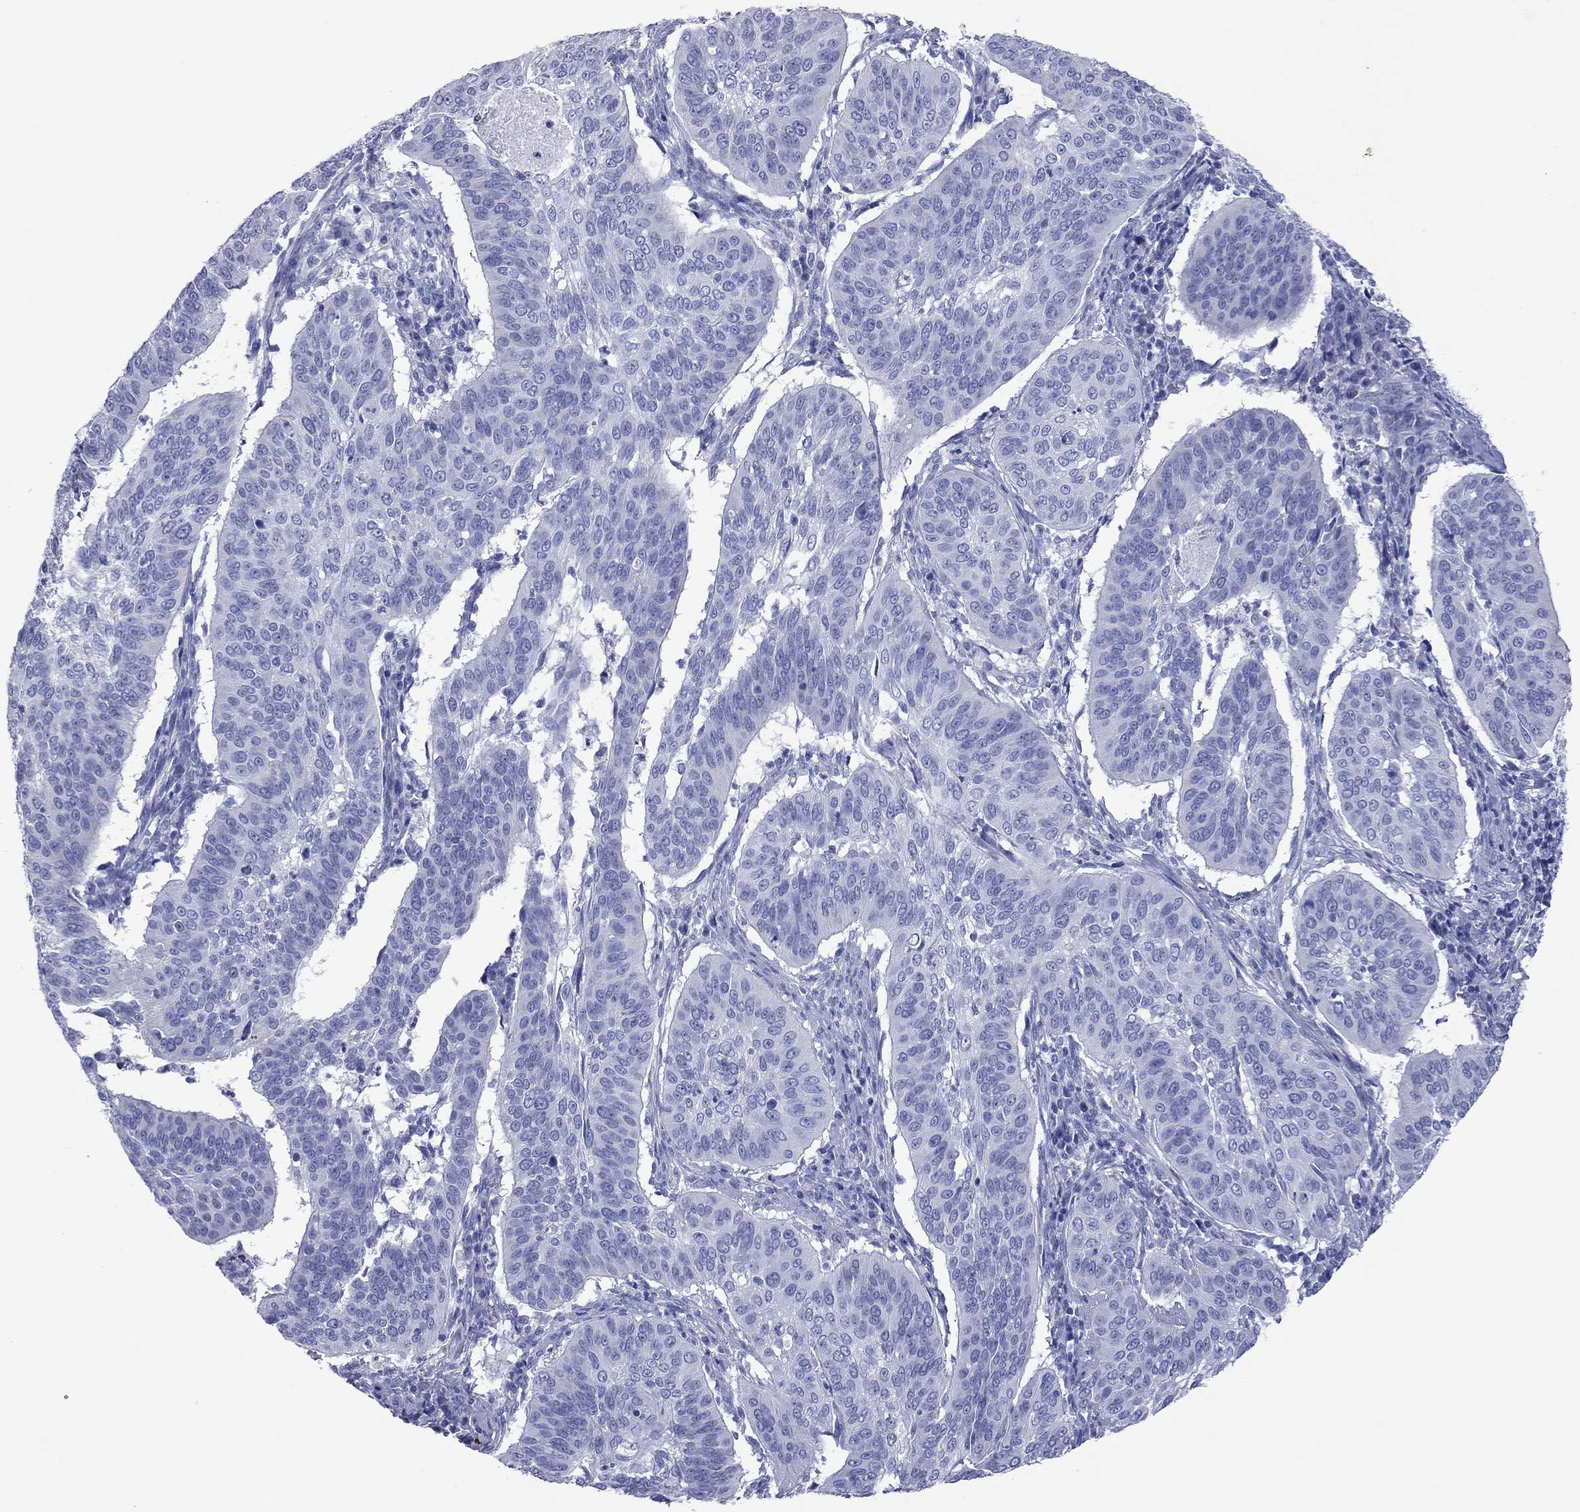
{"staining": {"intensity": "negative", "quantity": "none", "location": "none"}, "tissue": "cervical cancer", "cell_type": "Tumor cells", "image_type": "cancer", "snomed": [{"axis": "morphology", "description": "Normal tissue, NOS"}, {"axis": "morphology", "description": "Squamous cell carcinoma, NOS"}, {"axis": "topography", "description": "Cervix"}], "caption": "A high-resolution histopathology image shows immunohistochemistry (IHC) staining of cervical squamous cell carcinoma, which demonstrates no significant staining in tumor cells.", "gene": "VSIG10", "patient": {"sex": "female", "age": 39}}